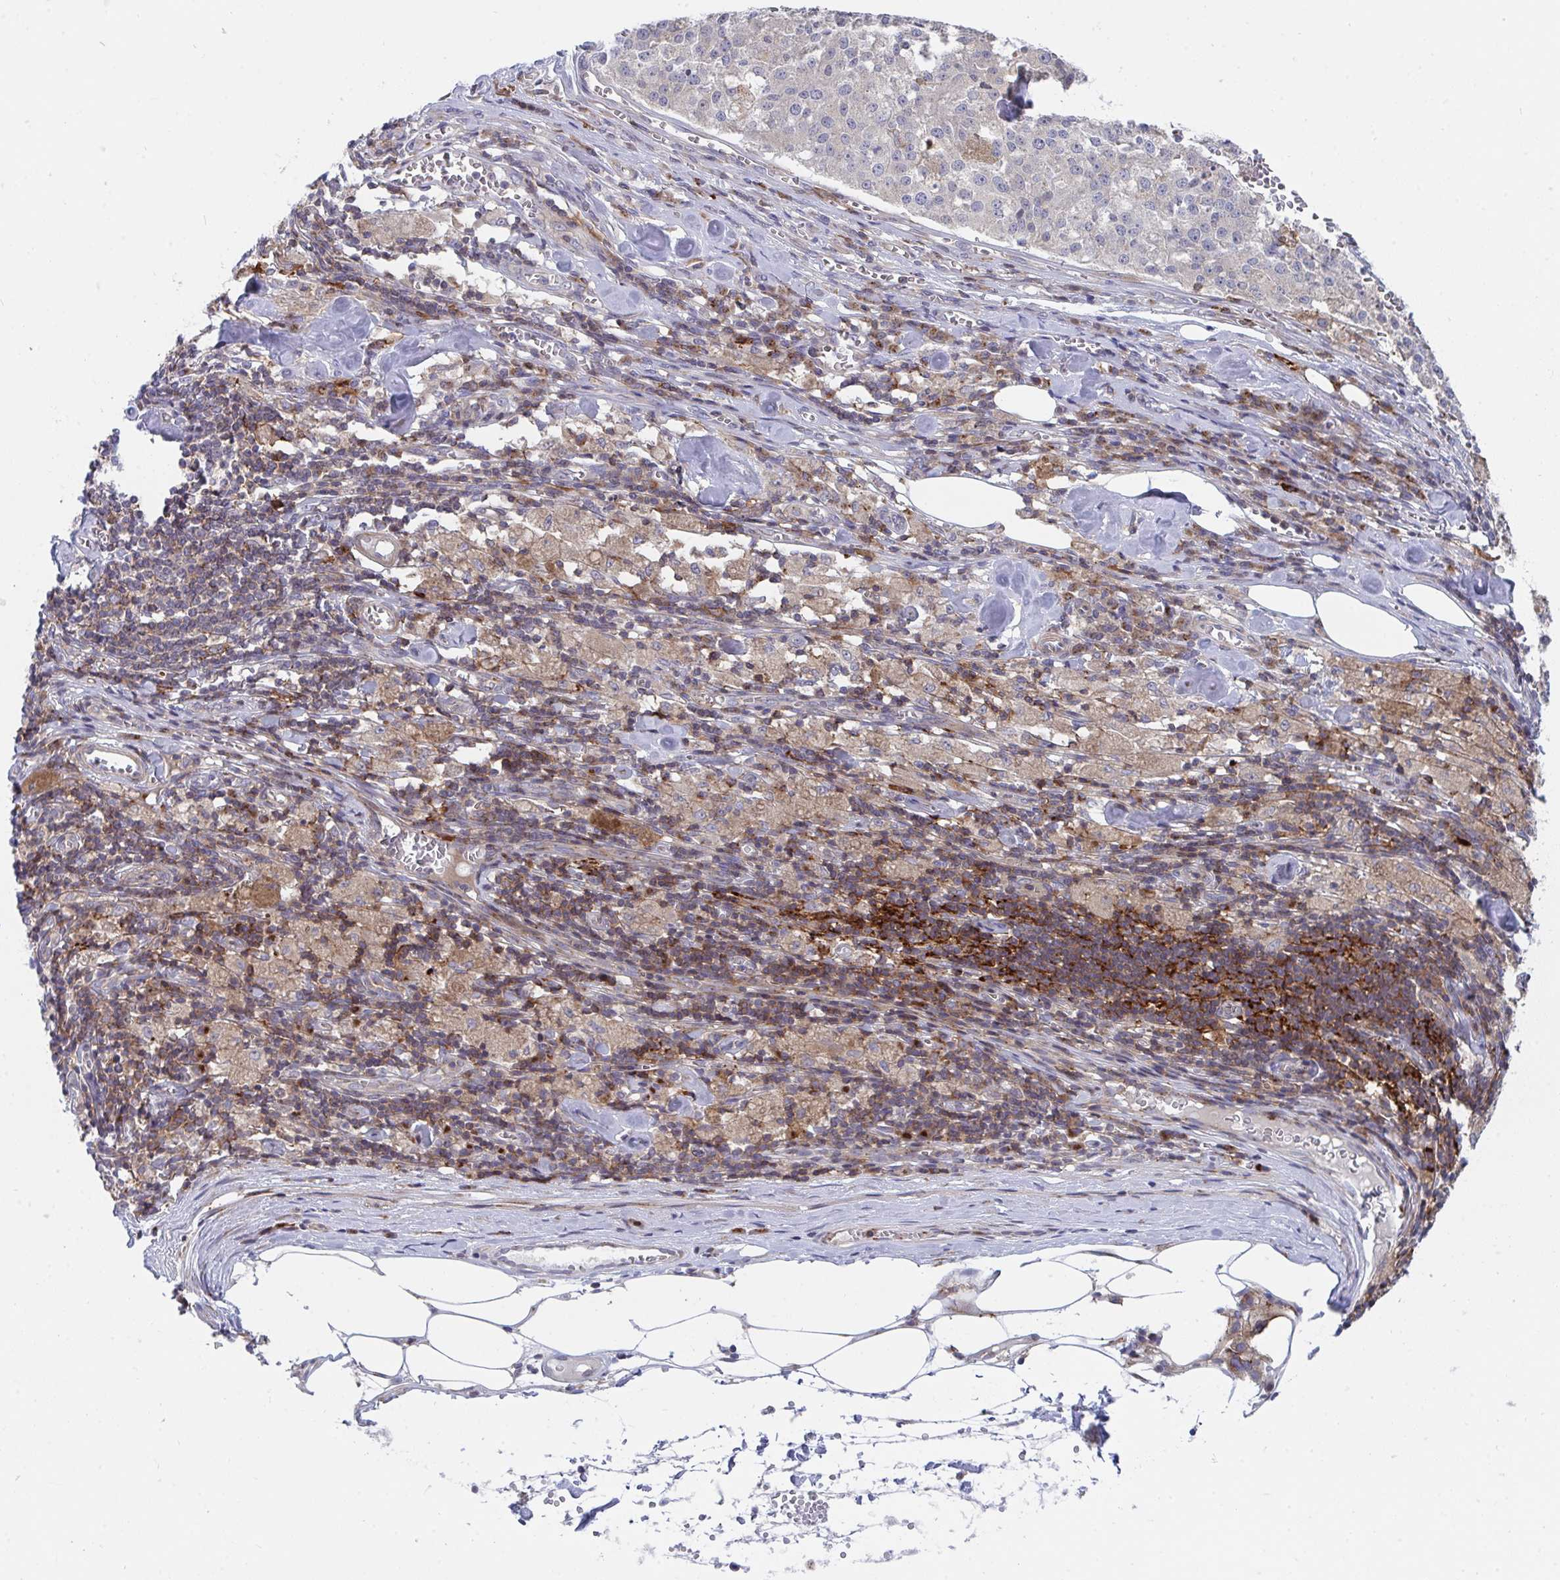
{"staining": {"intensity": "negative", "quantity": "none", "location": "none"}, "tissue": "melanoma", "cell_type": "Tumor cells", "image_type": "cancer", "snomed": [{"axis": "morphology", "description": "Malignant melanoma, Metastatic site"}, {"axis": "topography", "description": "Lymph node"}], "caption": "Melanoma stained for a protein using IHC demonstrates no staining tumor cells.", "gene": "FRMD3", "patient": {"sex": "female", "age": 64}}